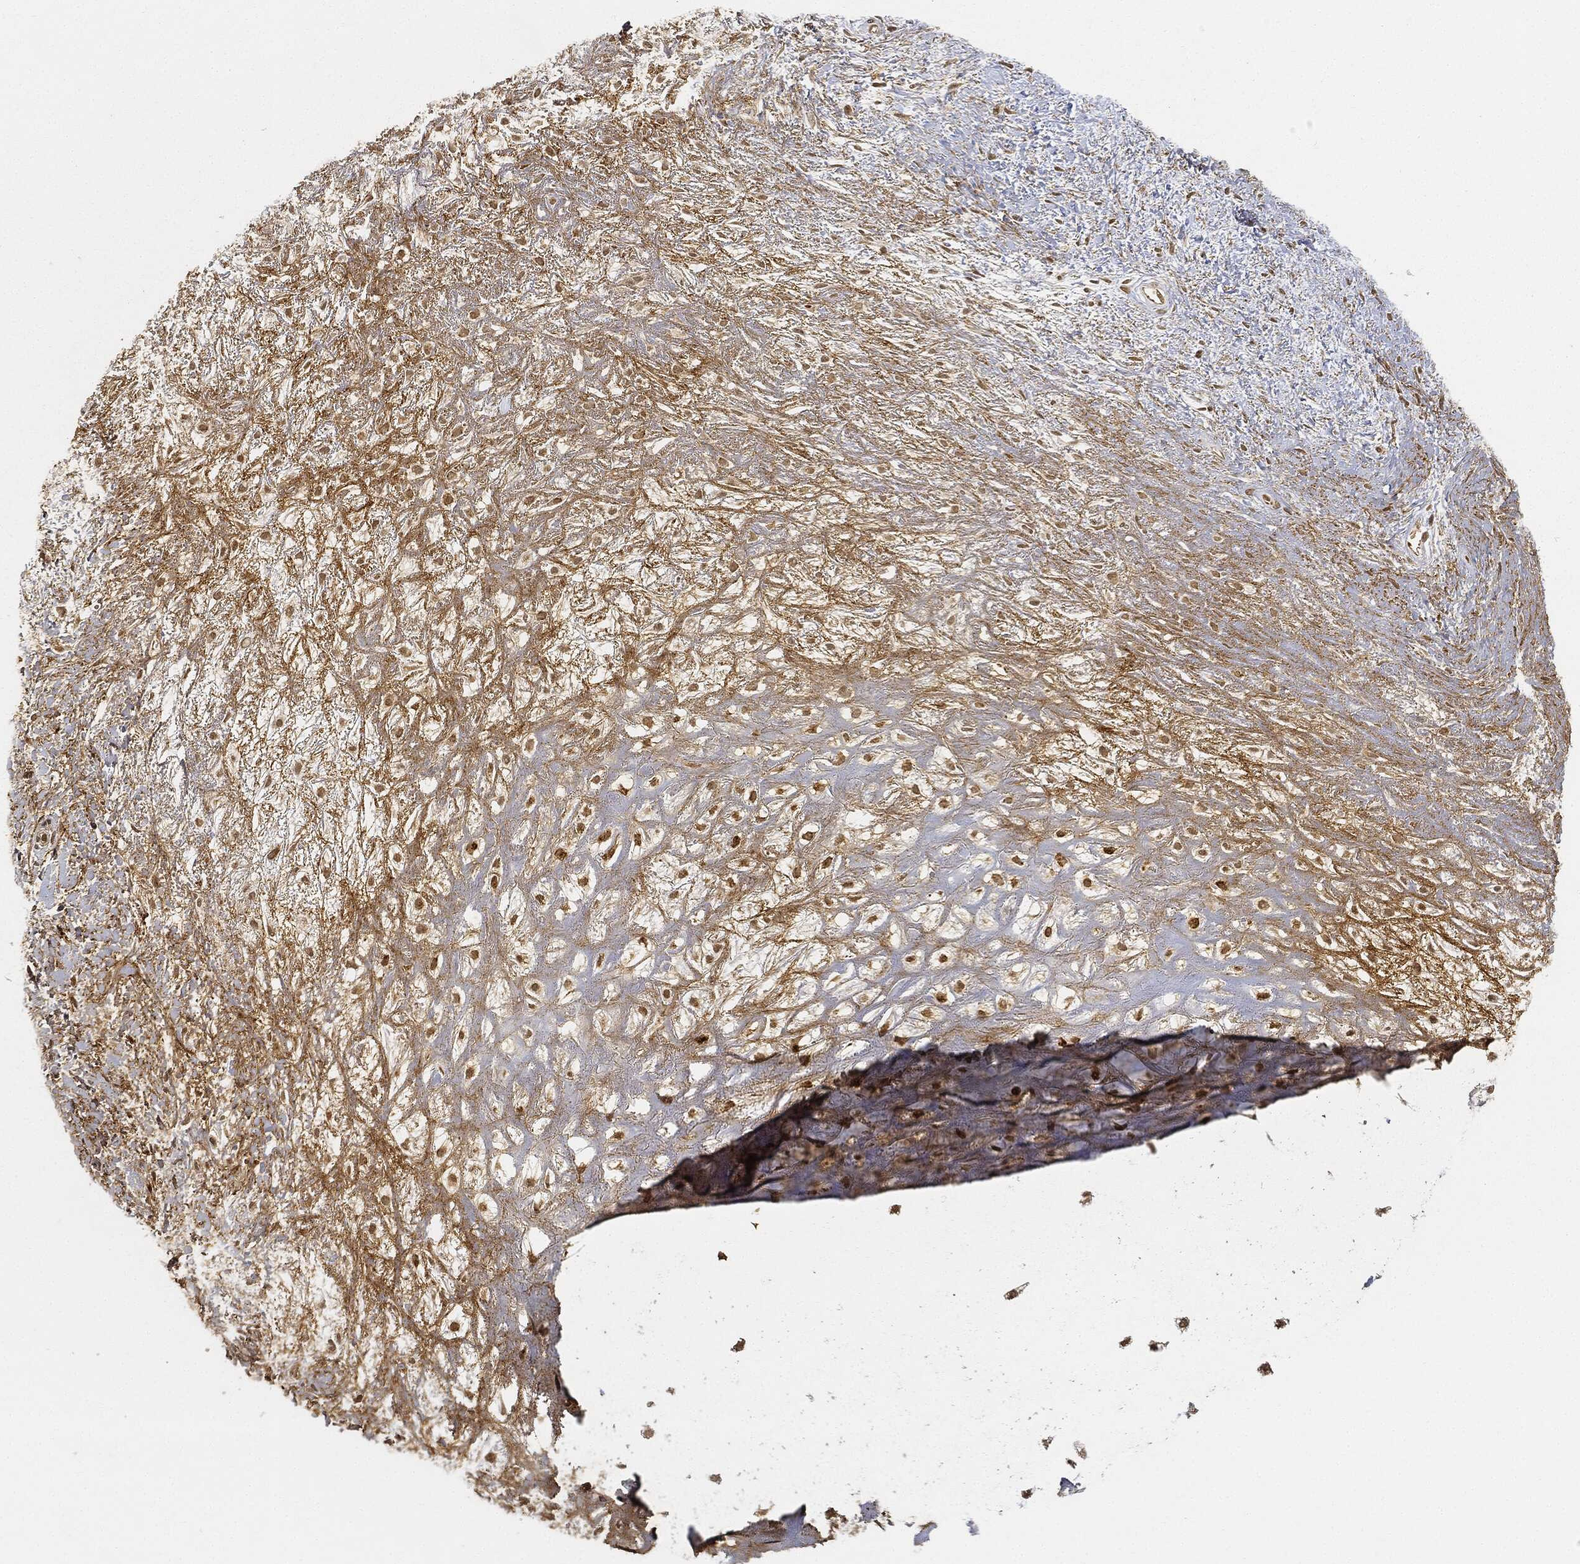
{"staining": {"intensity": "negative", "quantity": "none", "location": "none"}, "tissue": "adipose tissue", "cell_type": "Adipocytes", "image_type": "normal", "snomed": [{"axis": "morphology", "description": "Normal tissue, NOS"}, {"axis": "morphology", "description": "Squamous cell carcinoma, NOS"}, {"axis": "topography", "description": "Cartilage tissue"}, {"axis": "topography", "description": "Head-Neck"}], "caption": "Image shows no protein positivity in adipocytes of normal adipose tissue. Brightfield microscopy of immunohistochemistry (IHC) stained with DAB (3,3'-diaminobenzidine) (brown) and hematoxylin (blue), captured at high magnification.", "gene": "CIB1", "patient": {"sex": "male", "age": 62}}